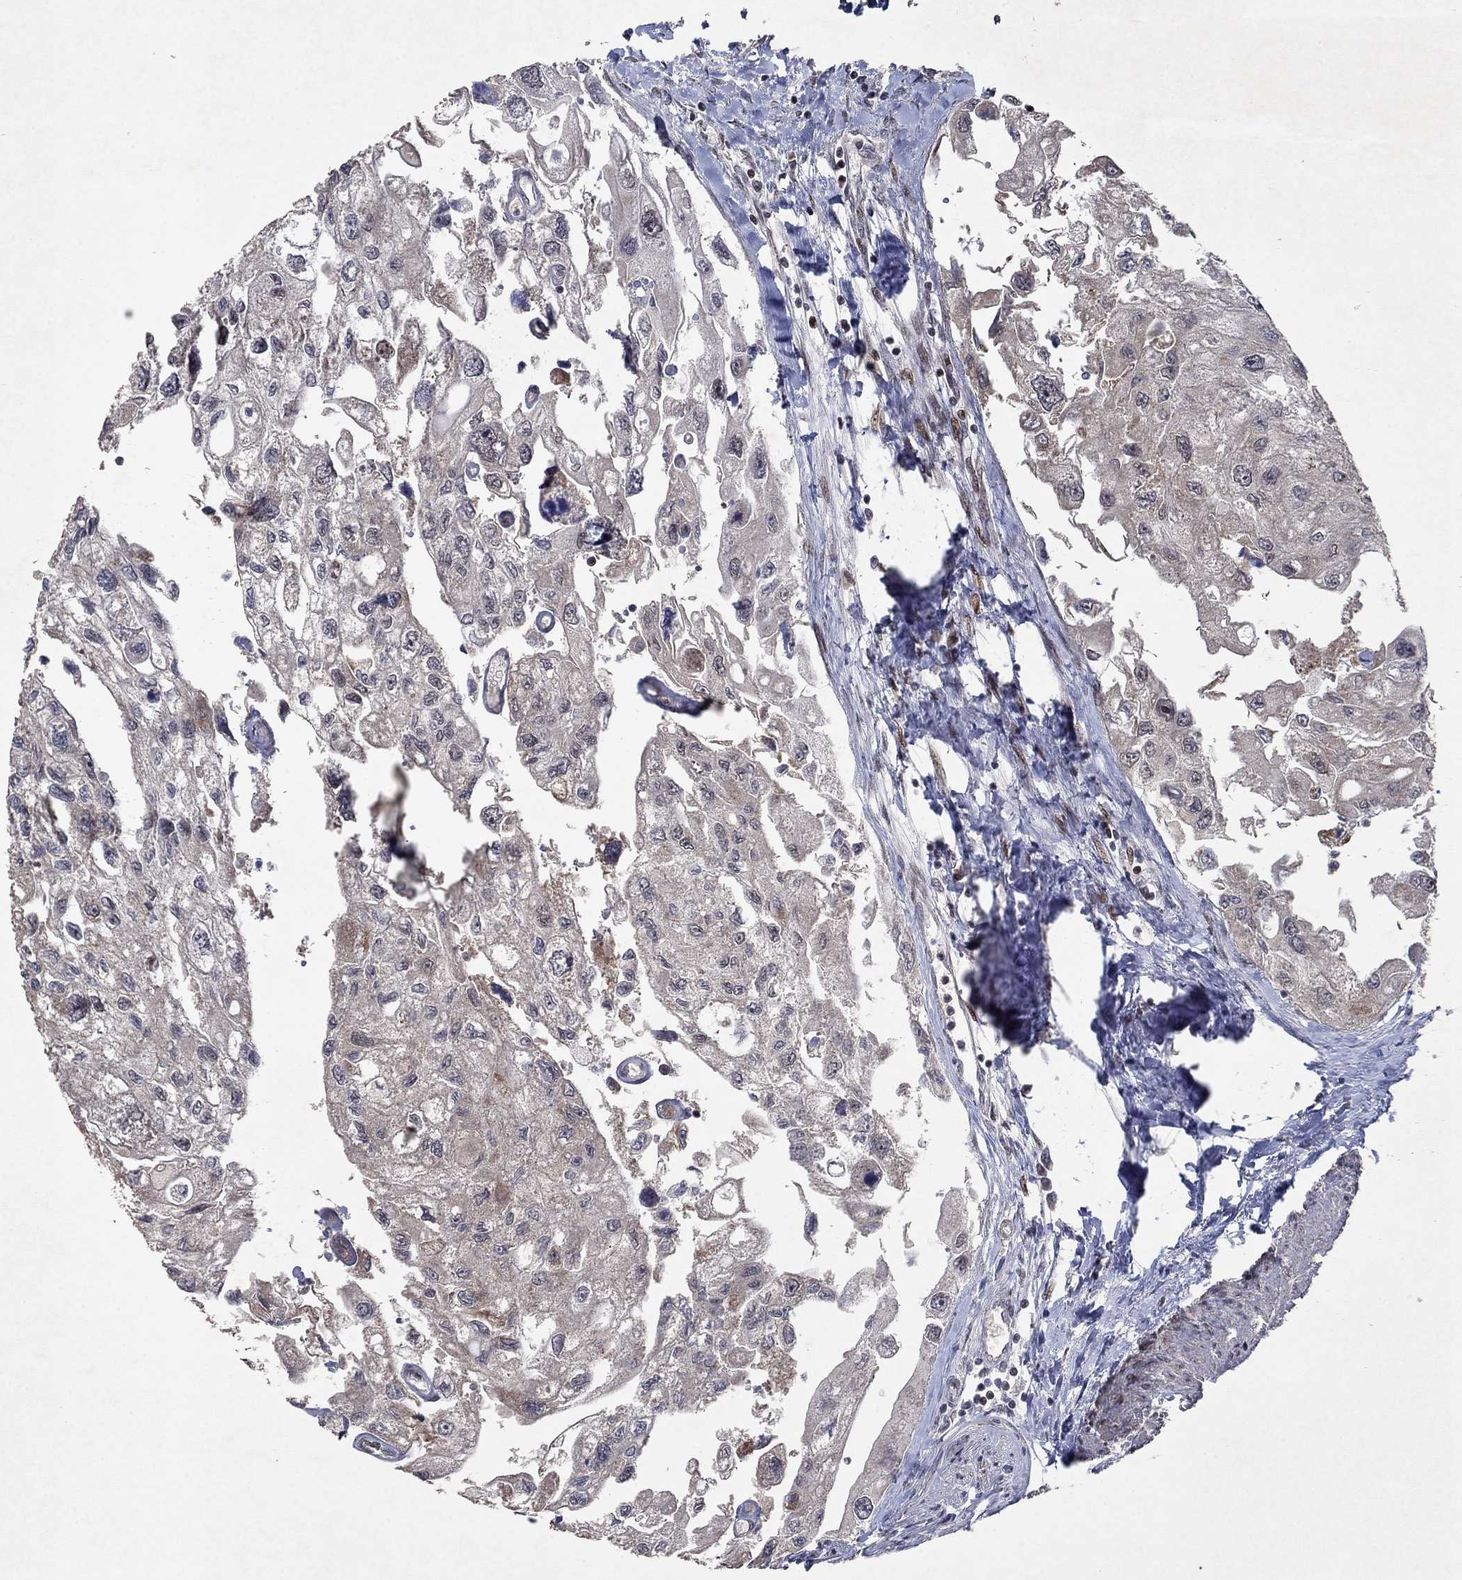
{"staining": {"intensity": "negative", "quantity": "none", "location": "none"}, "tissue": "urothelial cancer", "cell_type": "Tumor cells", "image_type": "cancer", "snomed": [{"axis": "morphology", "description": "Urothelial carcinoma, High grade"}, {"axis": "topography", "description": "Urinary bladder"}], "caption": "A high-resolution image shows immunohistochemistry (IHC) staining of urothelial cancer, which demonstrates no significant expression in tumor cells.", "gene": "PRICKLE4", "patient": {"sex": "male", "age": 59}}